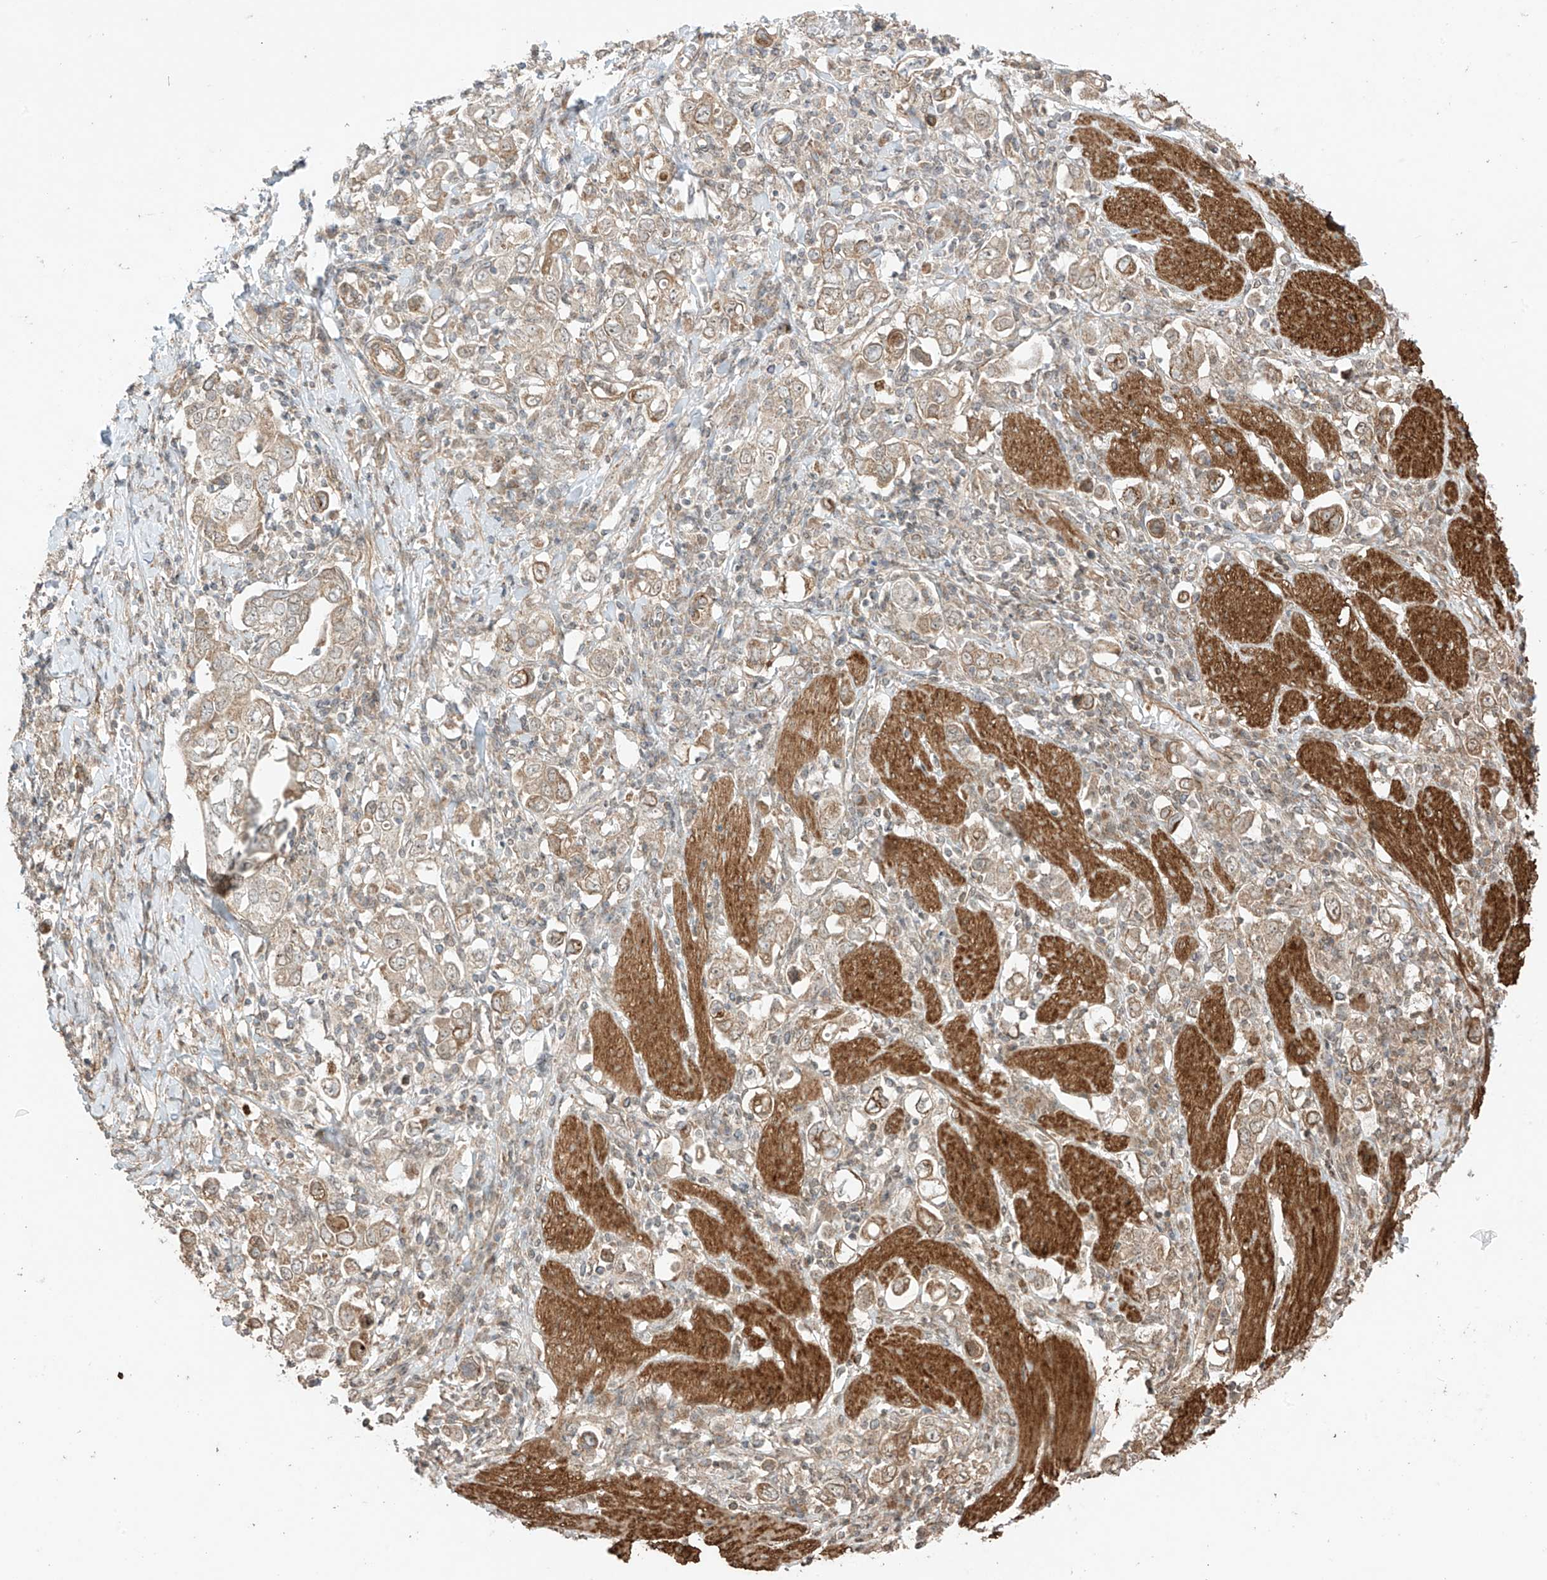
{"staining": {"intensity": "weak", "quantity": ">75%", "location": "cytoplasmic/membranous"}, "tissue": "stomach cancer", "cell_type": "Tumor cells", "image_type": "cancer", "snomed": [{"axis": "morphology", "description": "Adenocarcinoma, NOS"}, {"axis": "topography", "description": "Stomach, upper"}], "caption": "Stomach cancer stained for a protein displays weak cytoplasmic/membranous positivity in tumor cells.", "gene": "ABCD1", "patient": {"sex": "male", "age": 62}}